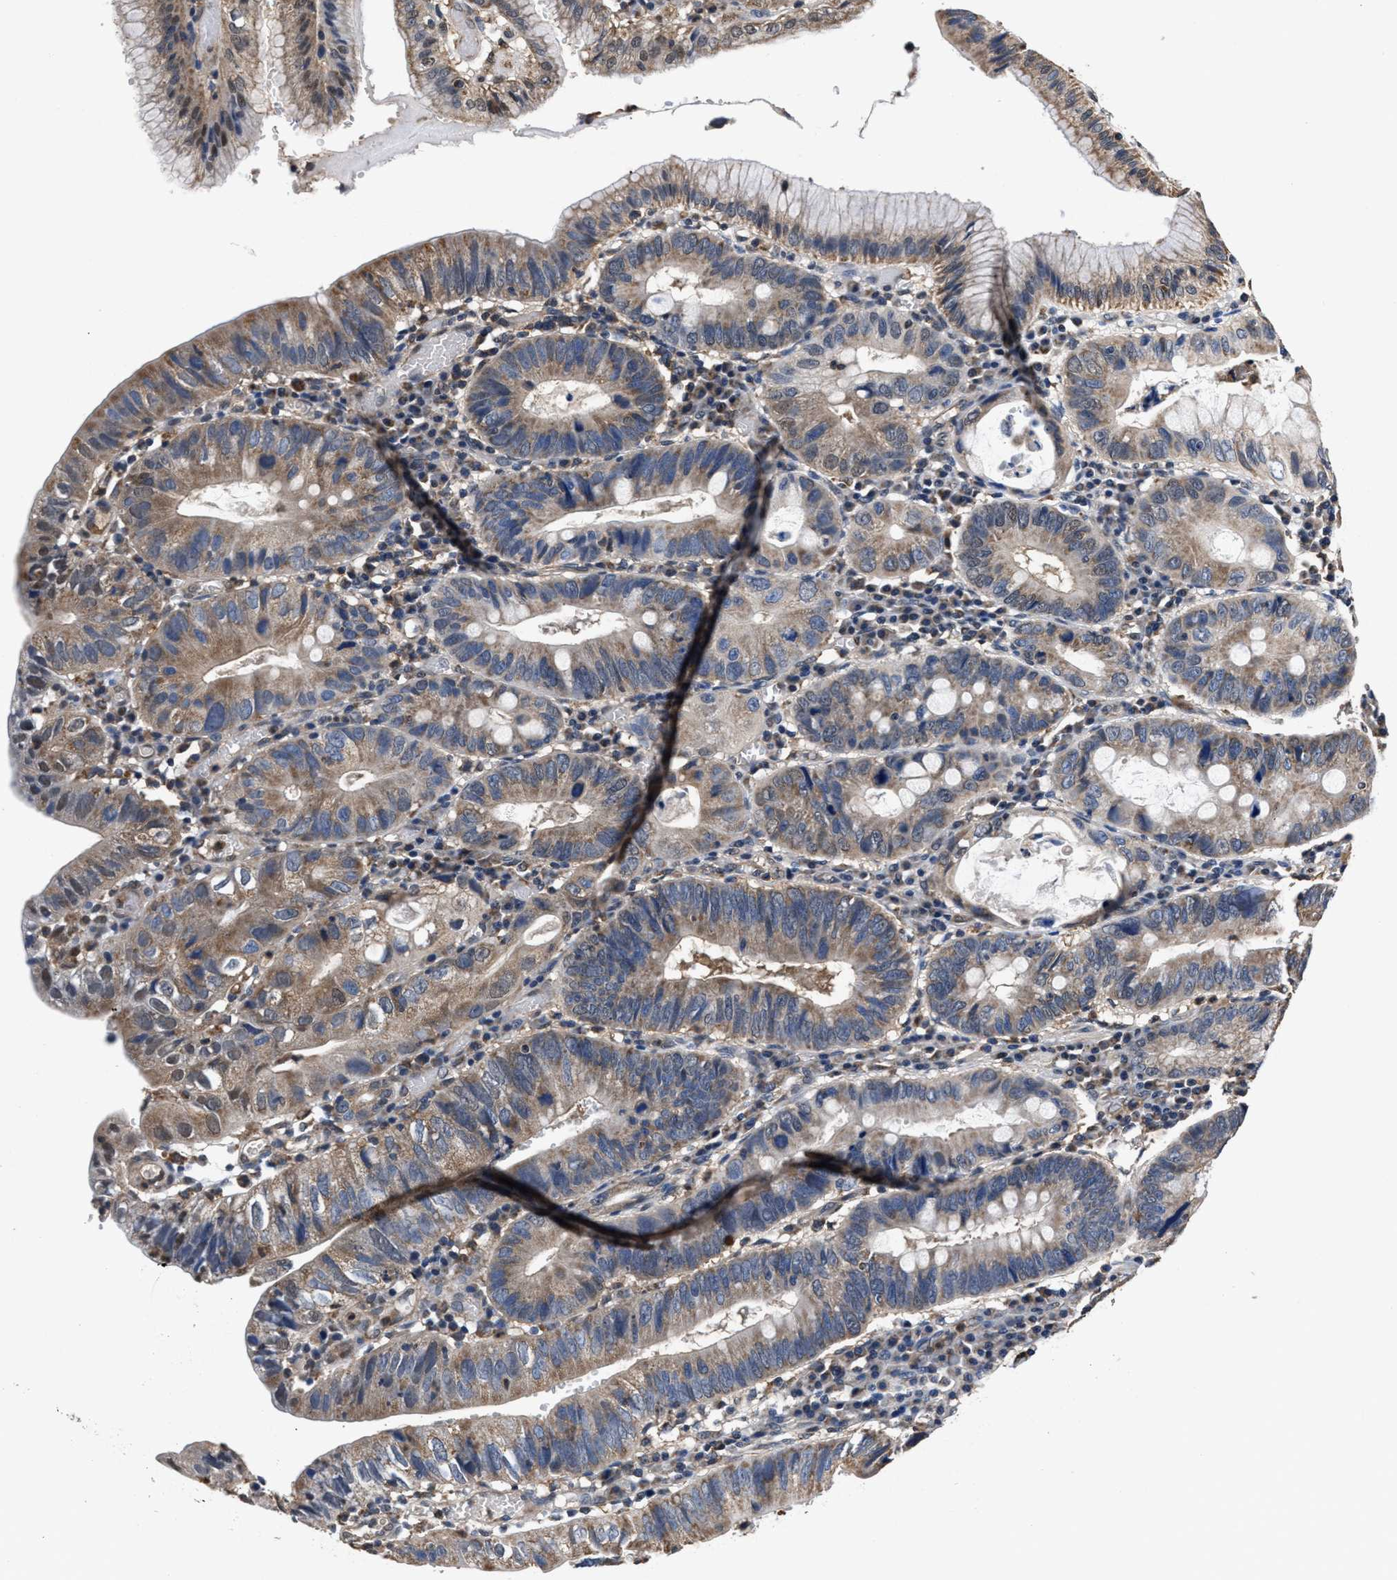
{"staining": {"intensity": "weak", "quantity": ">75%", "location": "cytoplasmic/membranous"}, "tissue": "stomach cancer", "cell_type": "Tumor cells", "image_type": "cancer", "snomed": [{"axis": "morphology", "description": "Adenocarcinoma, NOS"}, {"axis": "topography", "description": "Stomach"}], "caption": "Brown immunohistochemical staining in human stomach adenocarcinoma exhibits weak cytoplasmic/membranous expression in approximately >75% of tumor cells.", "gene": "ACLY", "patient": {"sex": "male", "age": 59}}